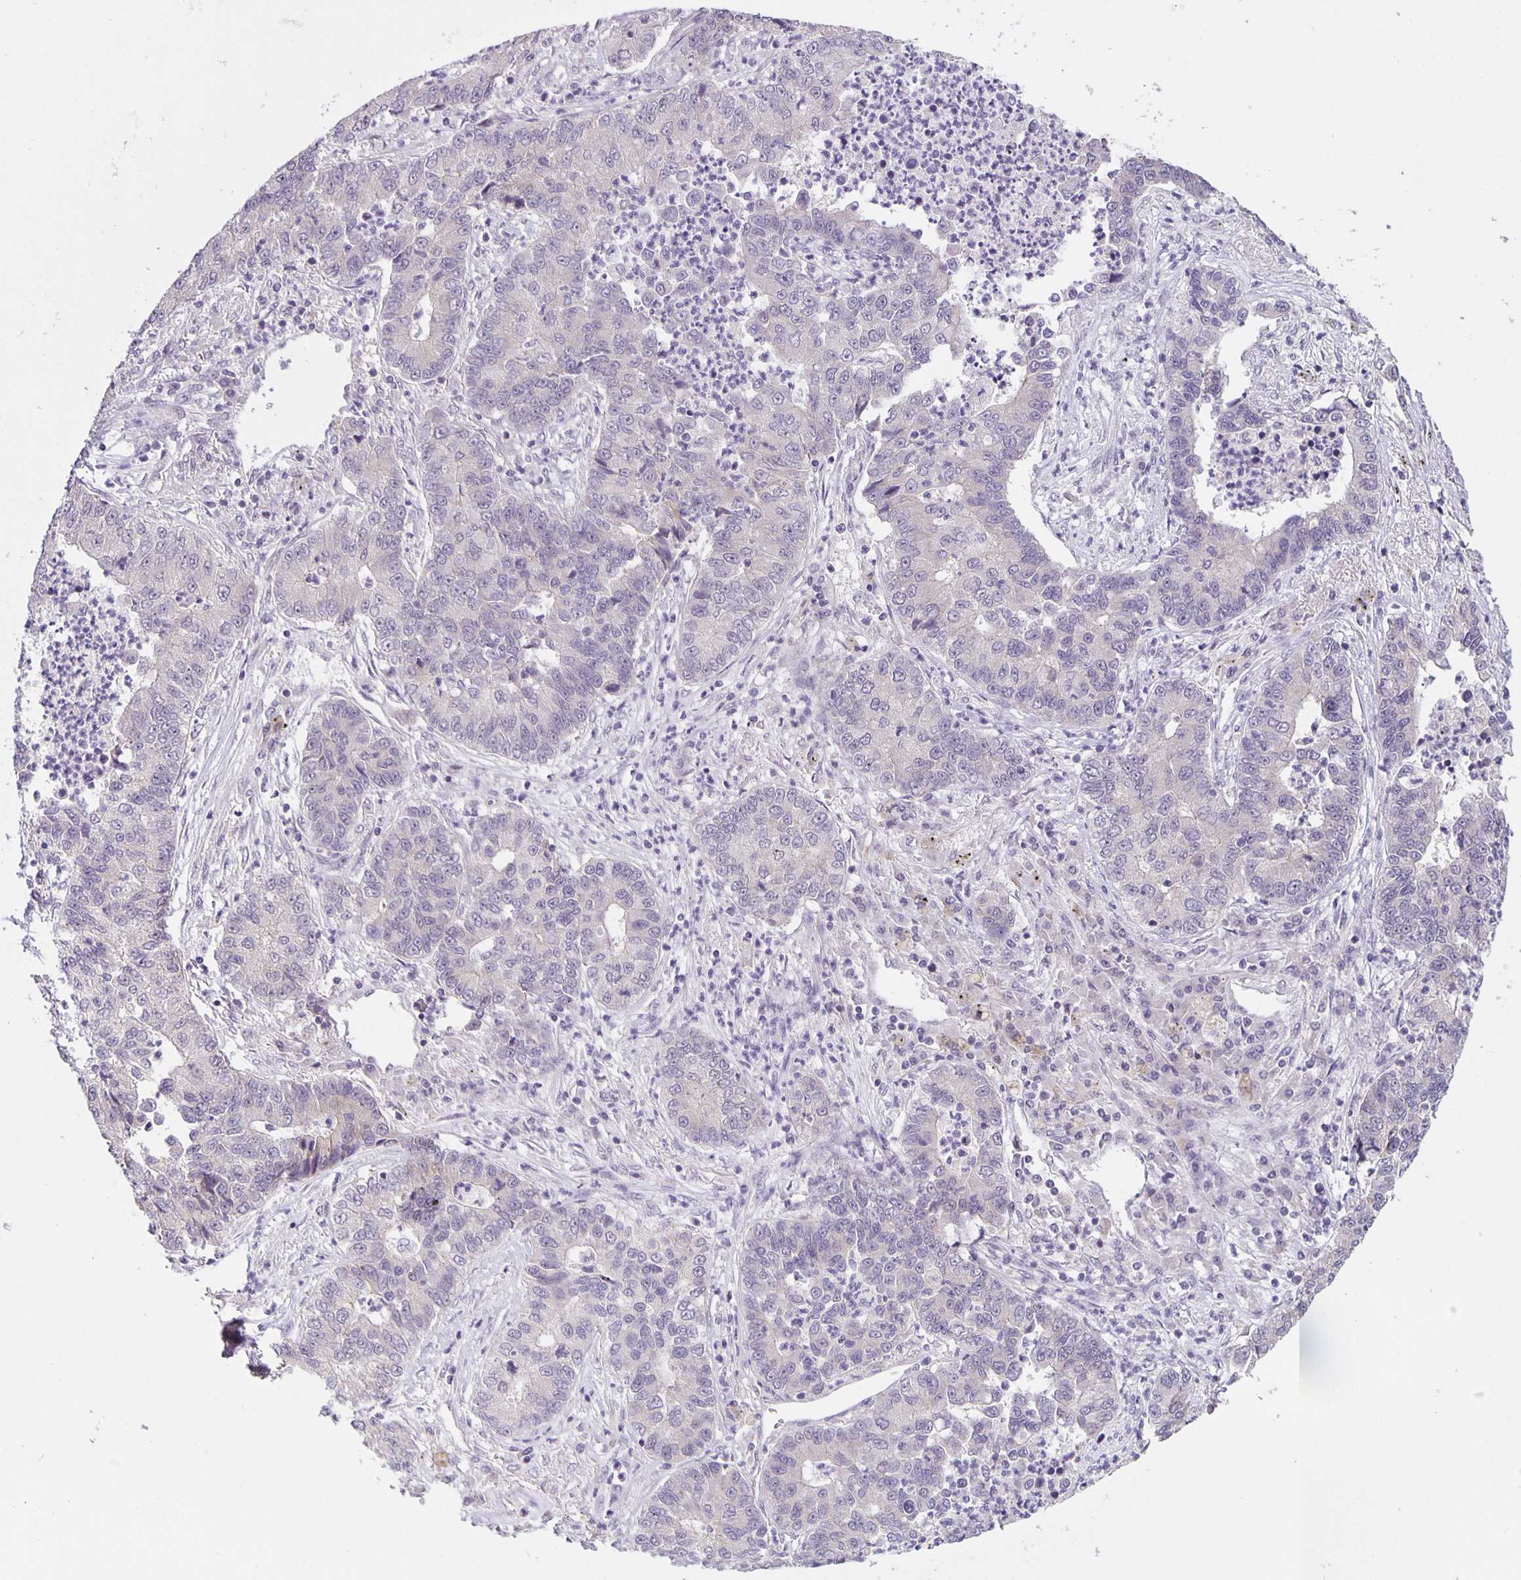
{"staining": {"intensity": "negative", "quantity": "none", "location": "none"}, "tissue": "lung cancer", "cell_type": "Tumor cells", "image_type": "cancer", "snomed": [{"axis": "morphology", "description": "Adenocarcinoma, NOS"}, {"axis": "topography", "description": "Lung"}], "caption": "This is a micrograph of immunohistochemistry (IHC) staining of lung adenocarcinoma, which shows no staining in tumor cells. Nuclei are stained in blue.", "gene": "ARVCF", "patient": {"sex": "female", "age": 57}}